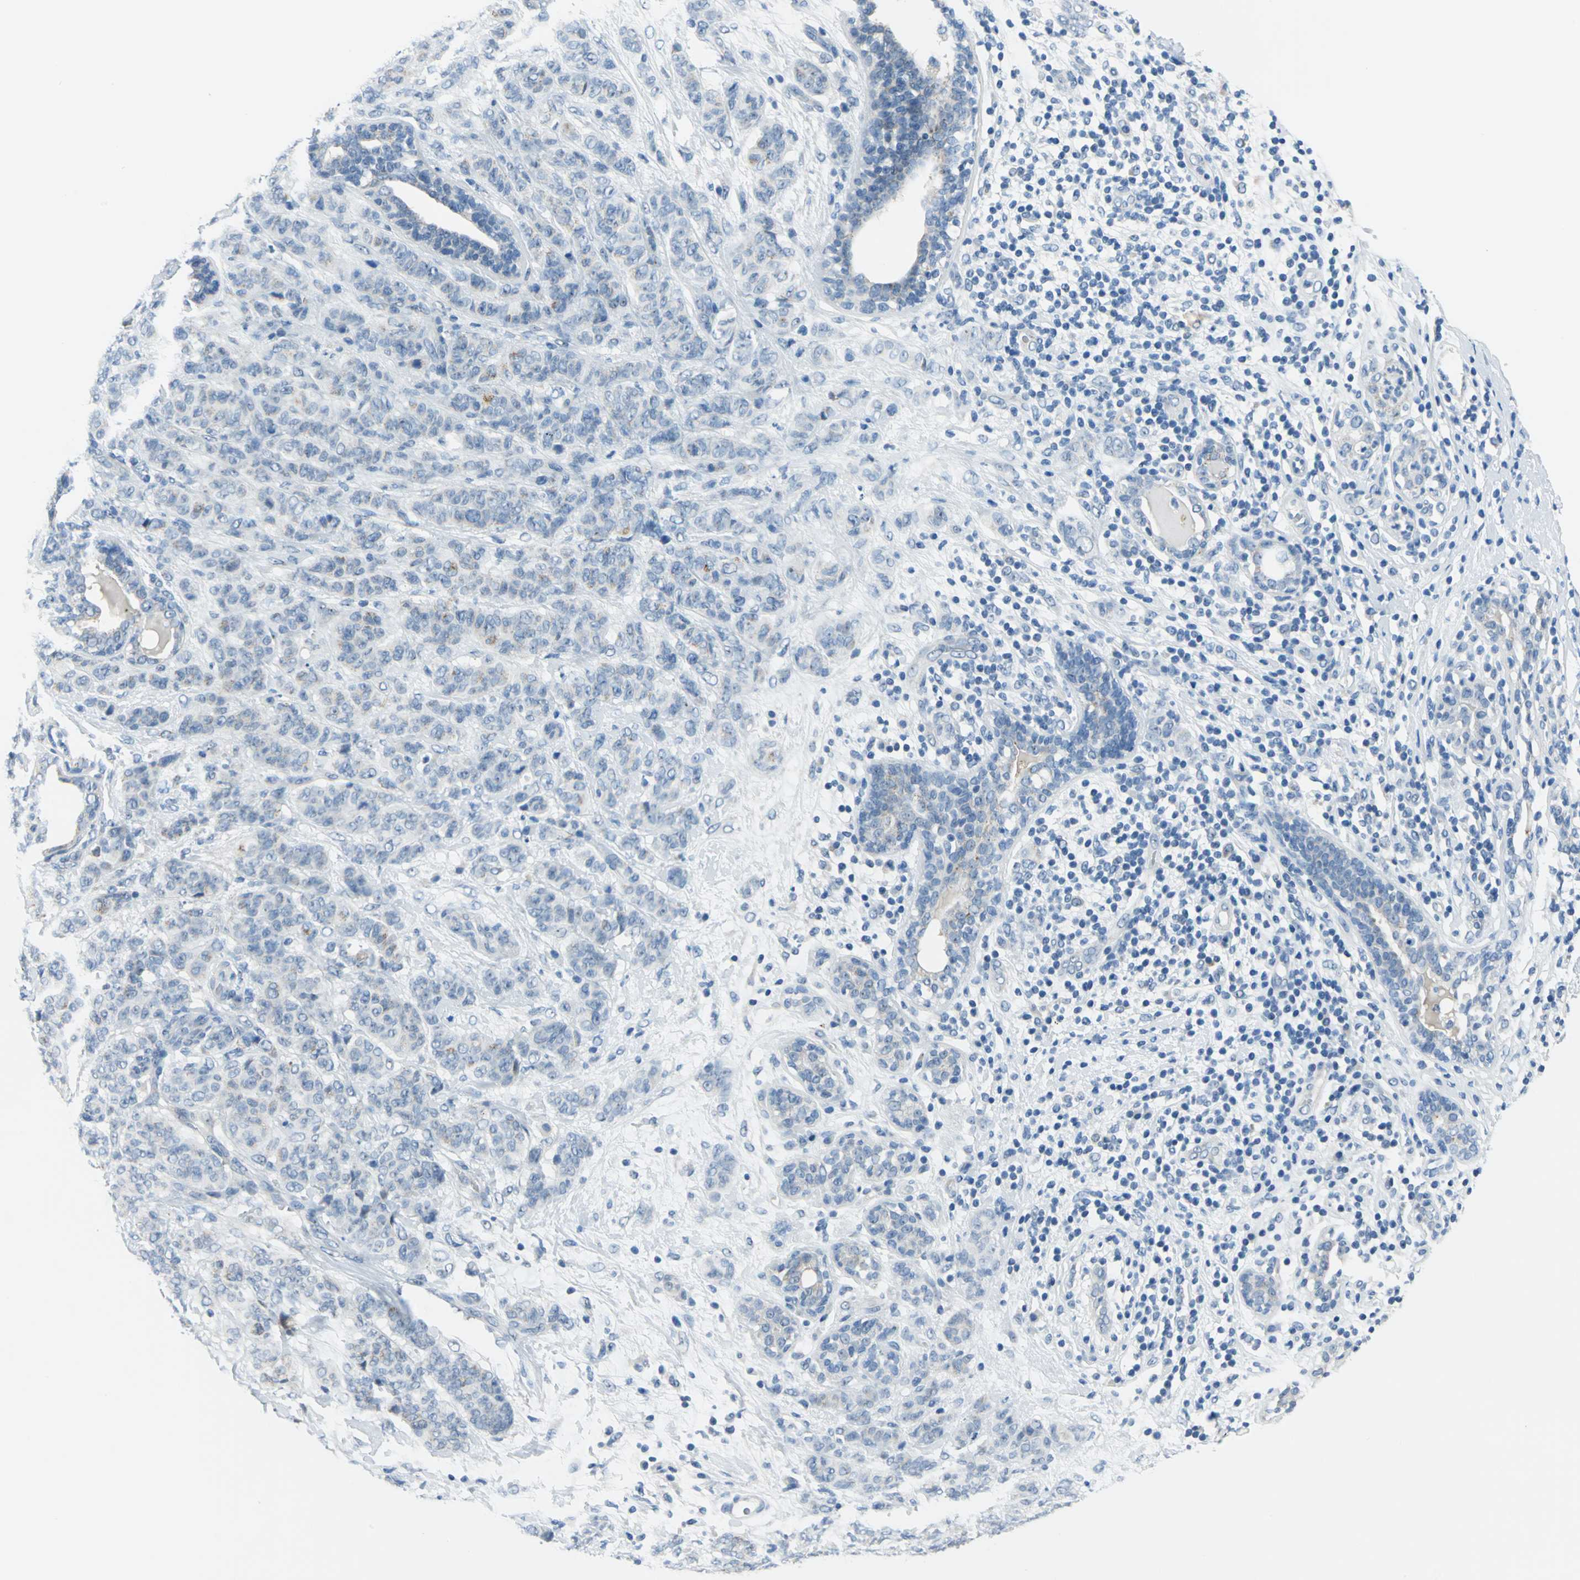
{"staining": {"intensity": "weak", "quantity": "<25%", "location": "cytoplasmic/membranous"}, "tissue": "breast cancer", "cell_type": "Tumor cells", "image_type": "cancer", "snomed": [{"axis": "morphology", "description": "Duct carcinoma"}, {"axis": "topography", "description": "Breast"}], "caption": "The photomicrograph demonstrates no staining of tumor cells in breast infiltrating ductal carcinoma.", "gene": "MUC4", "patient": {"sex": "female", "age": 40}}